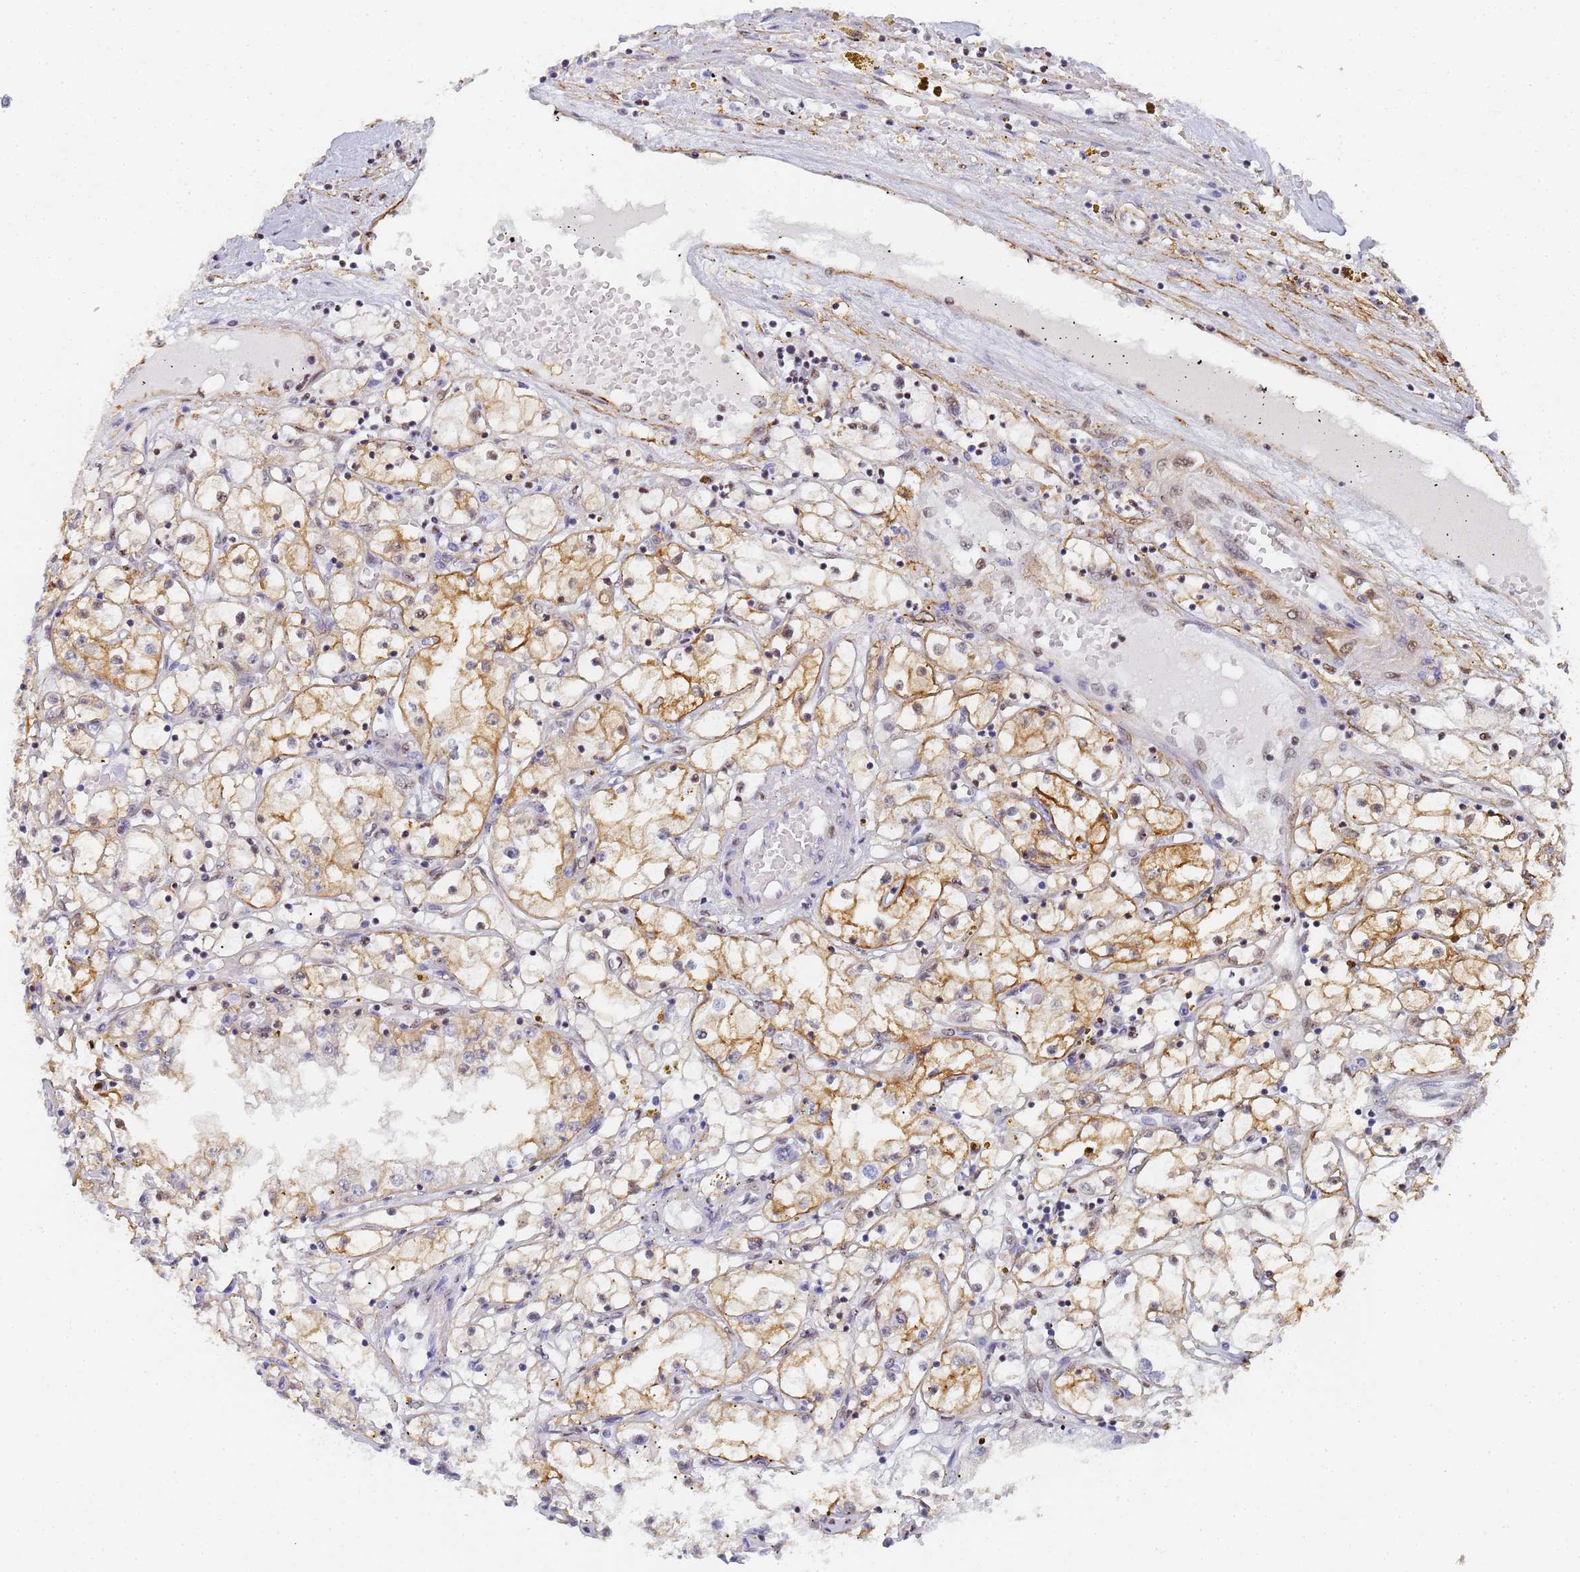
{"staining": {"intensity": "moderate", "quantity": "25%-75%", "location": "cytoplasmic/membranous"}, "tissue": "renal cancer", "cell_type": "Tumor cells", "image_type": "cancer", "snomed": [{"axis": "morphology", "description": "Adenocarcinoma, NOS"}, {"axis": "topography", "description": "Kidney"}], "caption": "Immunohistochemical staining of renal adenocarcinoma demonstrates moderate cytoplasmic/membranous protein staining in approximately 25%-75% of tumor cells.", "gene": "PRRT4", "patient": {"sex": "male", "age": 56}}